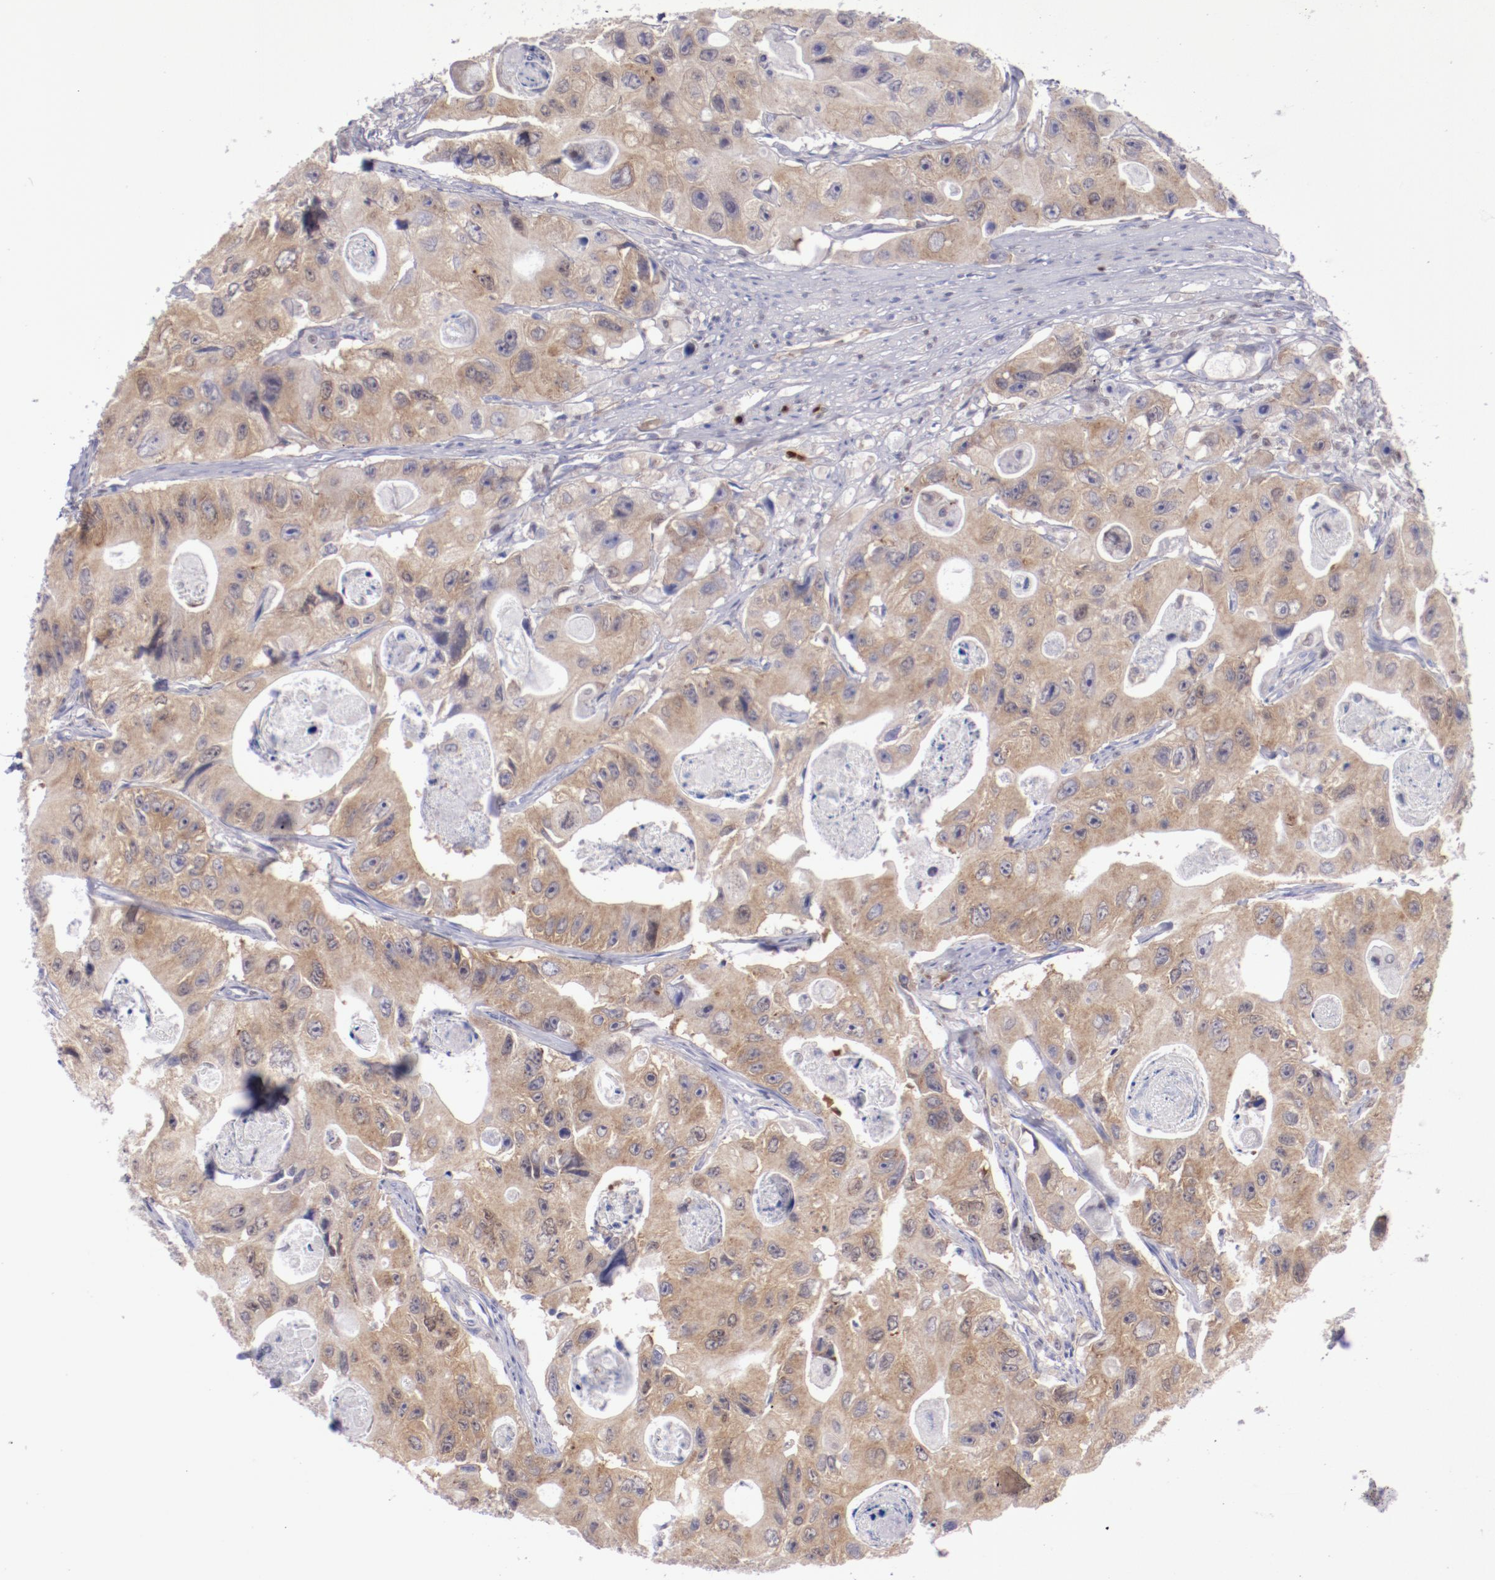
{"staining": {"intensity": "moderate", "quantity": ">75%", "location": "cytoplasmic/membranous"}, "tissue": "colorectal cancer", "cell_type": "Tumor cells", "image_type": "cancer", "snomed": [{"axis": "morphology", "description": "Adenocarcinoma, NOS"}, {"axis": "topography", "description": "Colon"}], "caption": "Tumor cells show medium levels of moderate cytoplasmic/membranous positivity in approximately >75% of cells in colorectal cancer (adenocarcinoma).", "gene": "IRF8", "patient": {"sex": "female", "age": 46}}